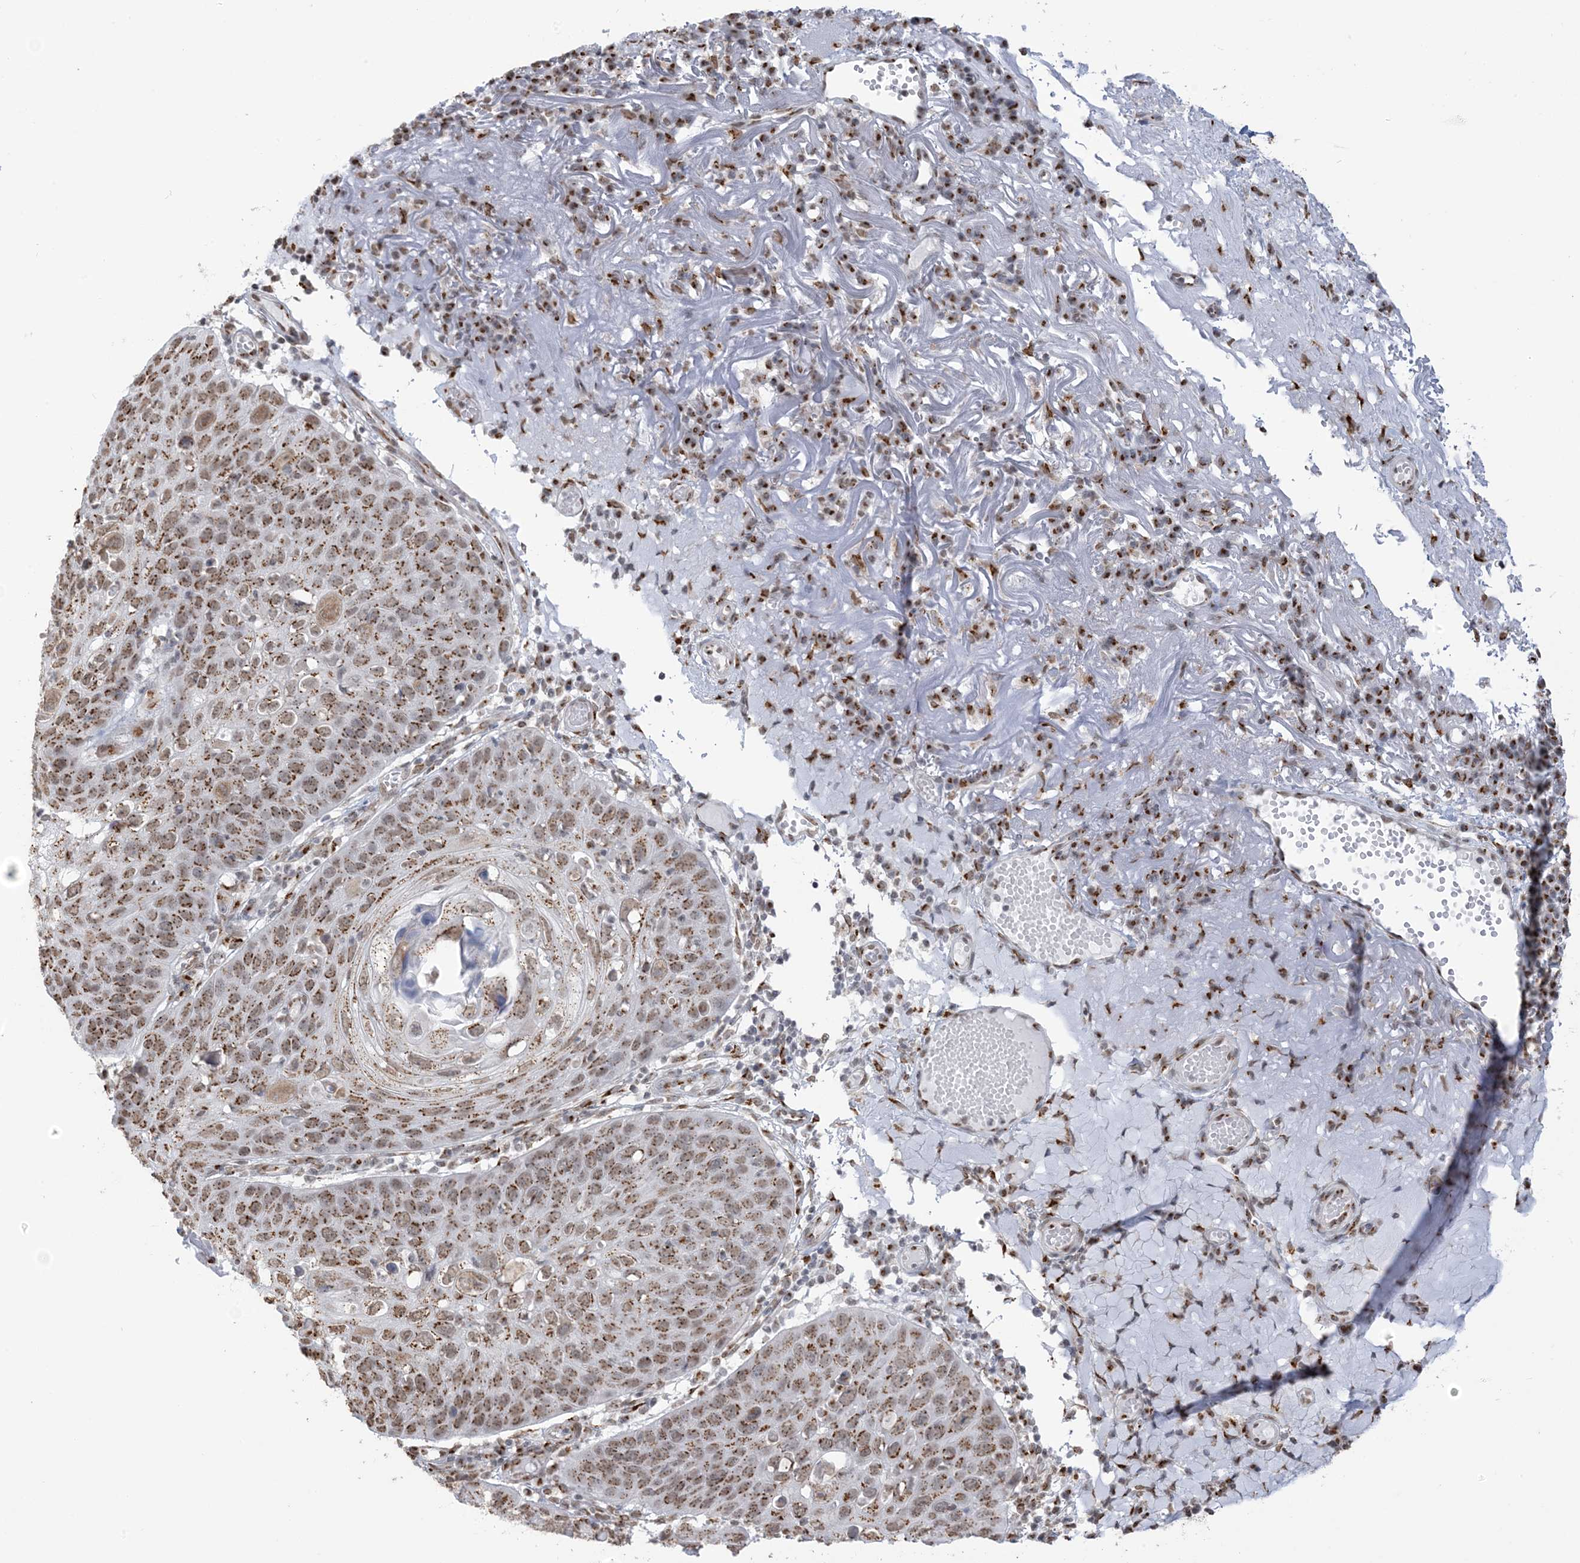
{"staining": {"intensity": "moderate", "quantity": ">75%", "location": "cytoplasmic/membranous,nuclear"}, "tissue": "skin cancer", "cell_type": "Tumor cells", "image_type": "cancer", "snomed": [{"axis": "morphology", "description": "Squamous cell carcinoma, NOS"}, {"axis": "topography", "description": "Skin"}], "caption": "Immunohistochemistry micrograph of human skin squamous cell carcinoma stained for a protein (brown), which demonstrates medium levels of moderate cytoplasmic/membranous and nuclear positivity in approximately >75% of tumor cells.", "gene": "GPR107", "patient": {"sex": "female", "age": 90}}